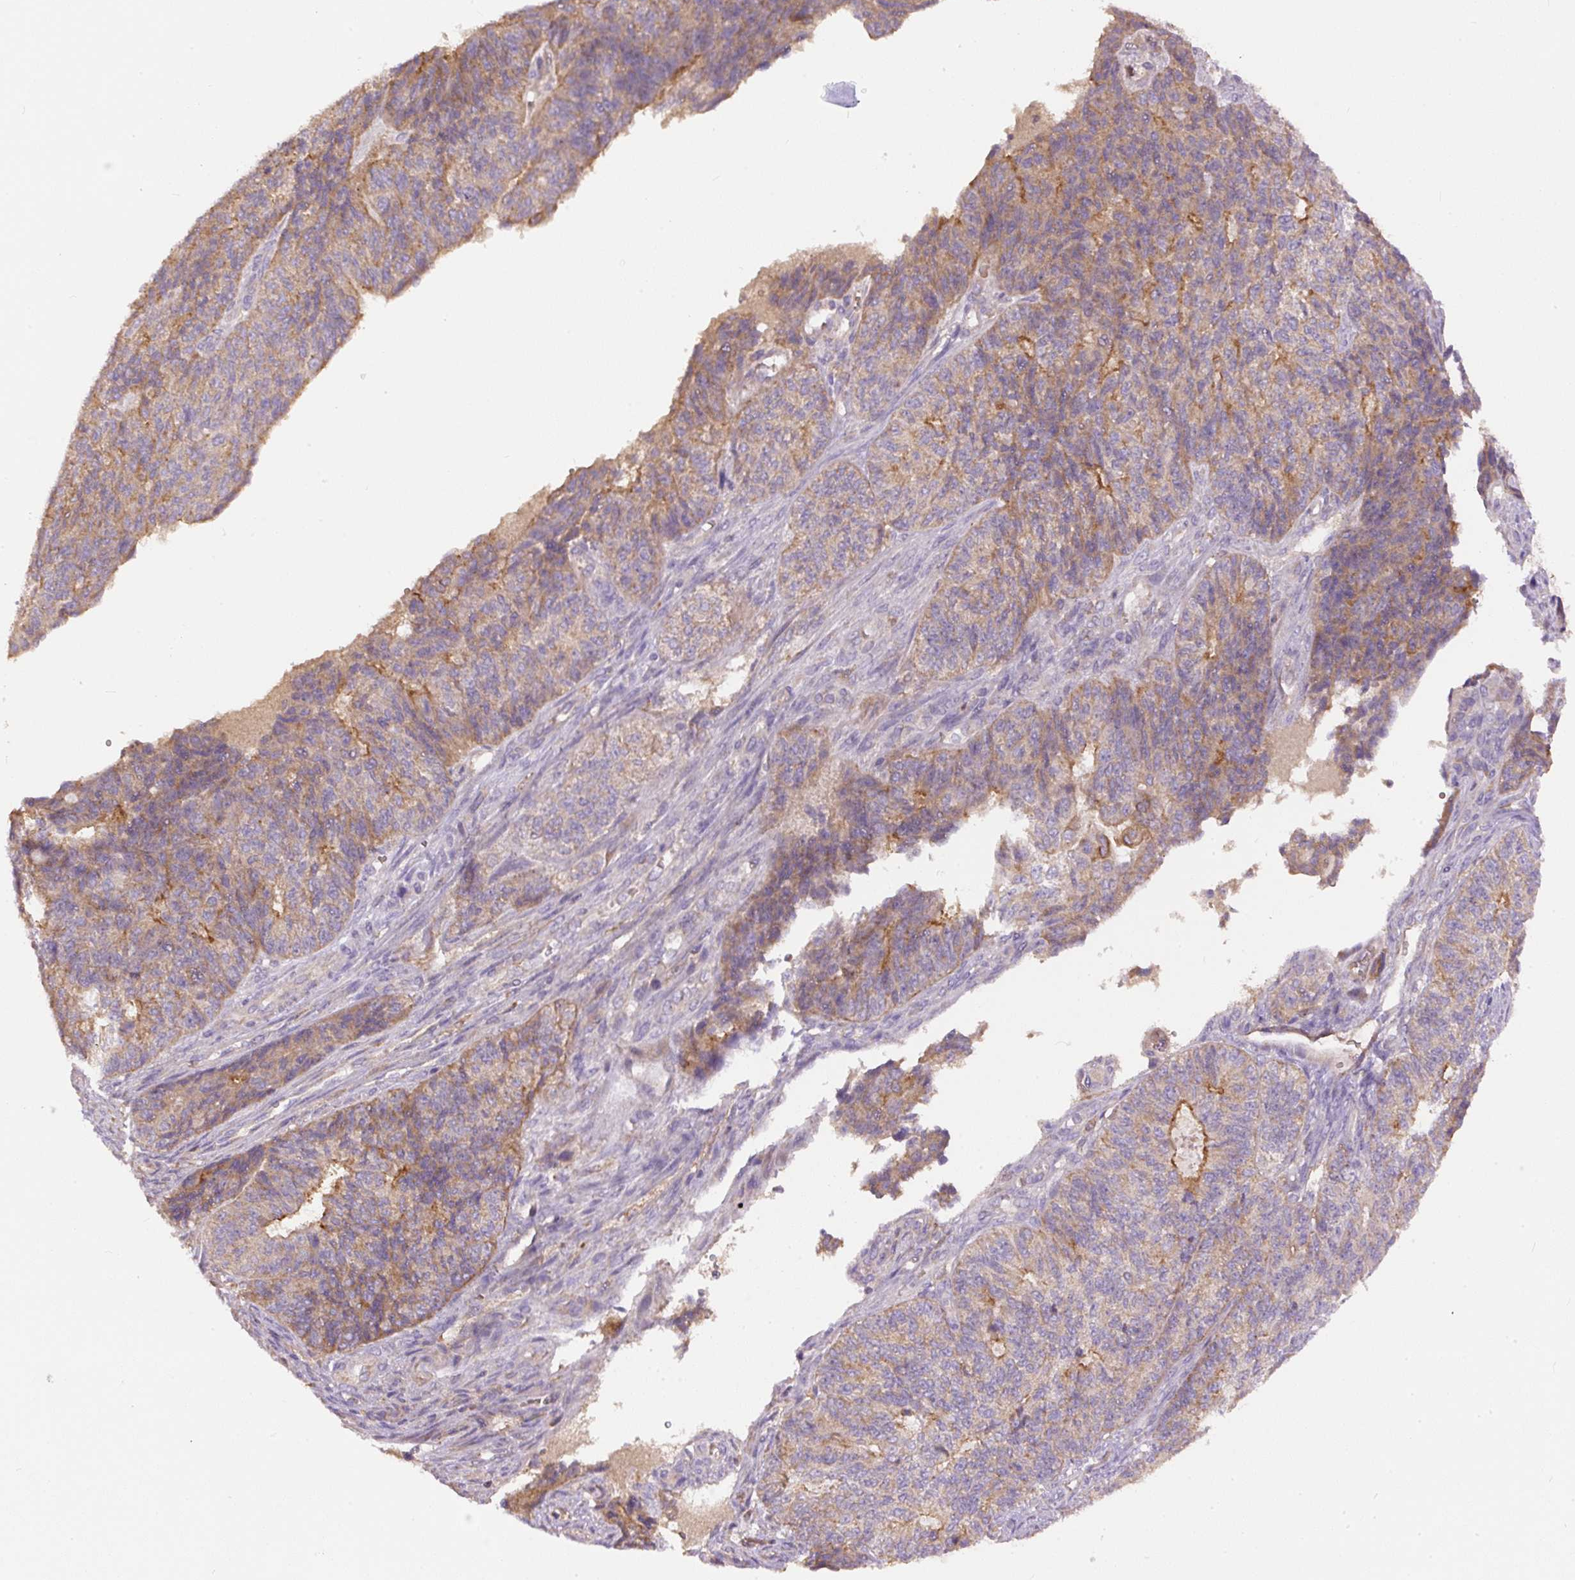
{"staining": {"intensity": "moderate", "quantity": "25%-75%", "location": "cytoplasmic/membranous"}, "tissue": "endometrial cancer", "cell_type": "Tumor cells", "image_type": "cancer", "snomed": [{"axis": "morphology", "description": "Adenocarcinoma, NOS"}, {"axis": "topography", "description": "Endometrium"}], "caption": "Tumor cells display medium levels of moderate cytoplasmic/membranous positivity in approximately 25%-75% of cells in adenocarcinoma (endometrial).", "gene": "DAPK1", "patient": {"sex": "female", "age": 32}}